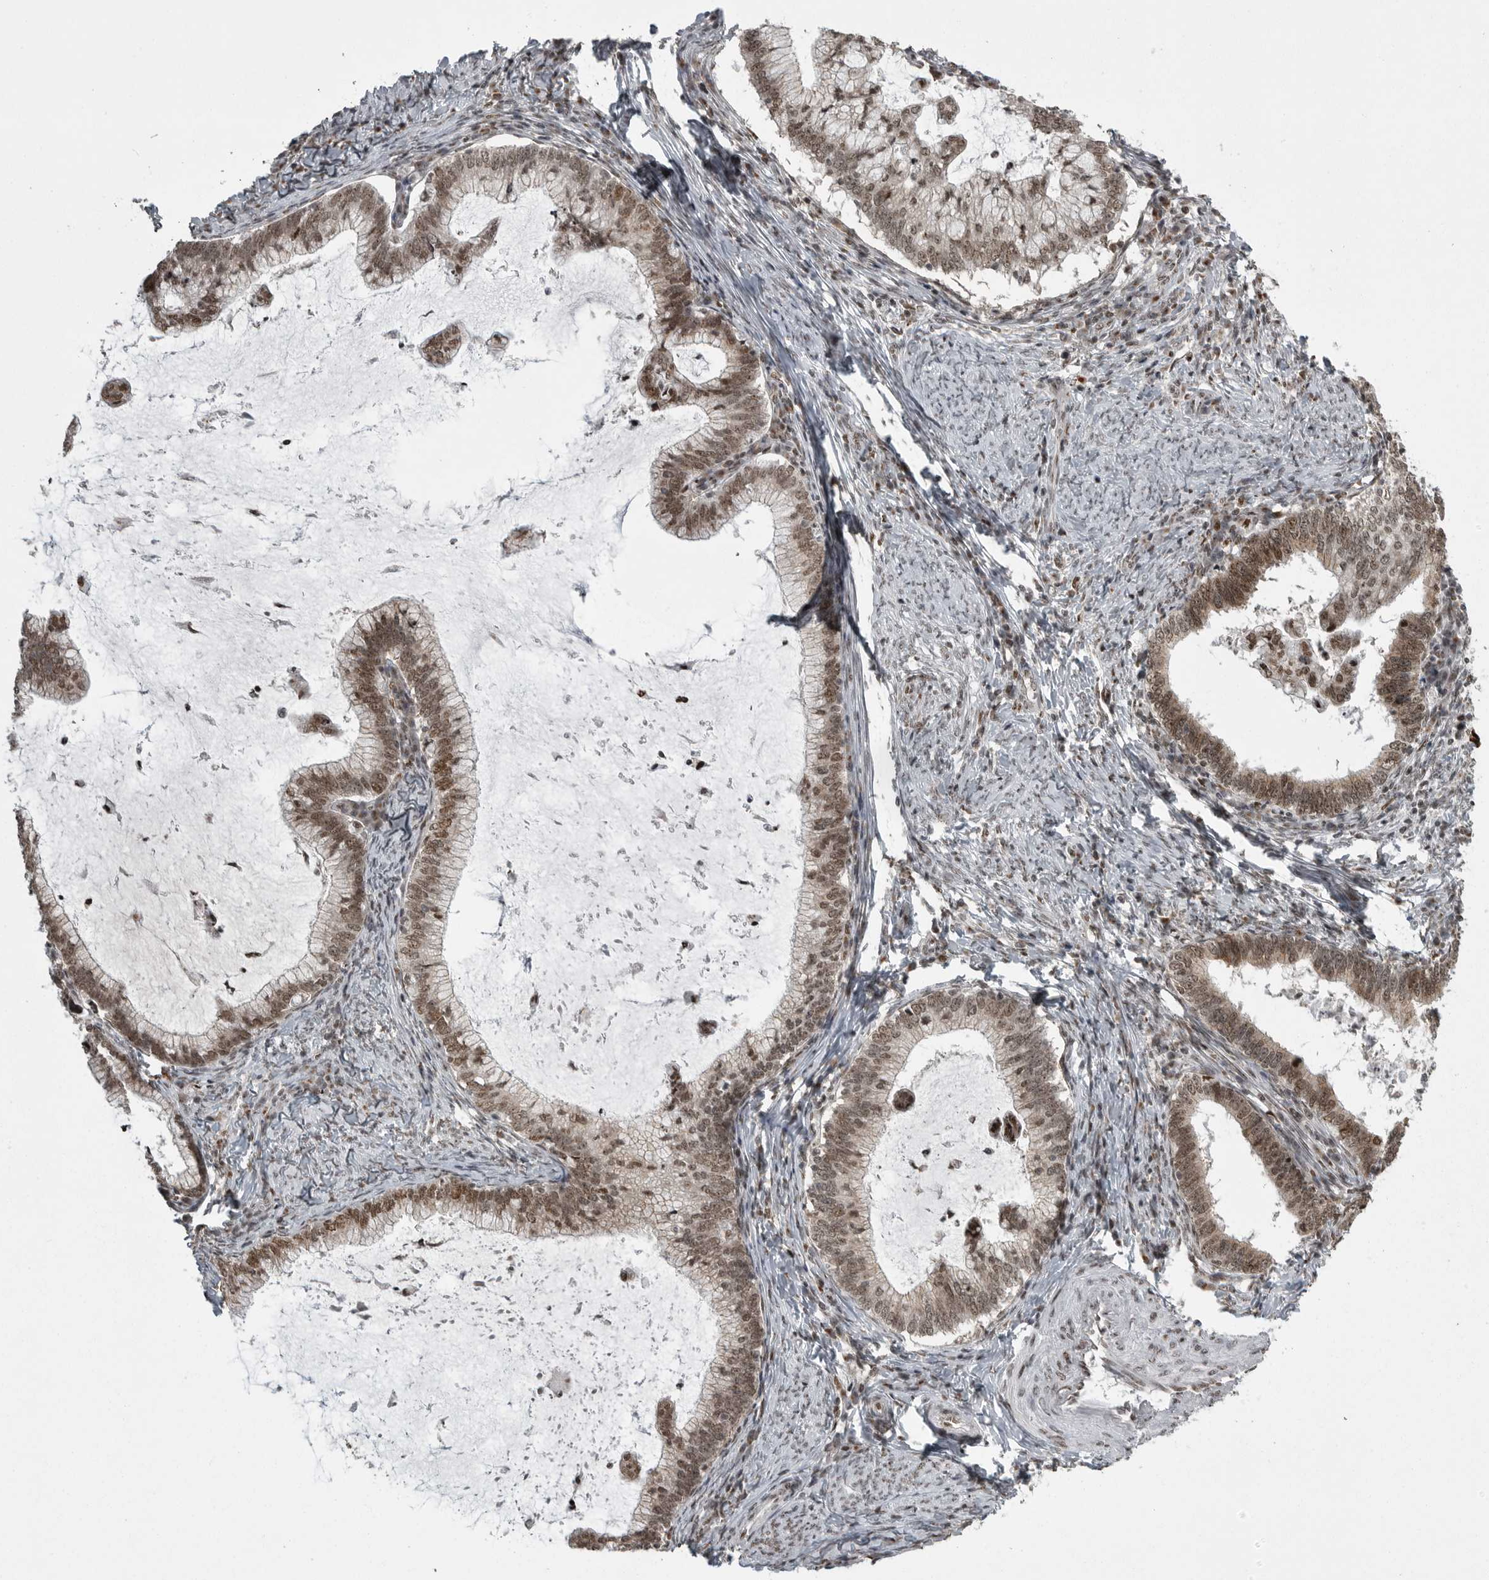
{"staining": {"intensity": "moderate", "quantity": ">75%", "location": "nuclear"}, "tissue": "cervical cancer", "cell_type": "Tumor cells", "image_type": "cancer", "snomed": [{"axis": "morphology", "description": "Adenocarcinoma, NOS"}, {"axis": "topography", "description": "Cervix"}], "caption": "Cervical cancer (adenocarcinoma) stained with IHC demonstrates moderate nuclear positivity in about >75% of tumor cells.", "gene": "YAF2", "patient": {"sex": "female", "age": 36}}